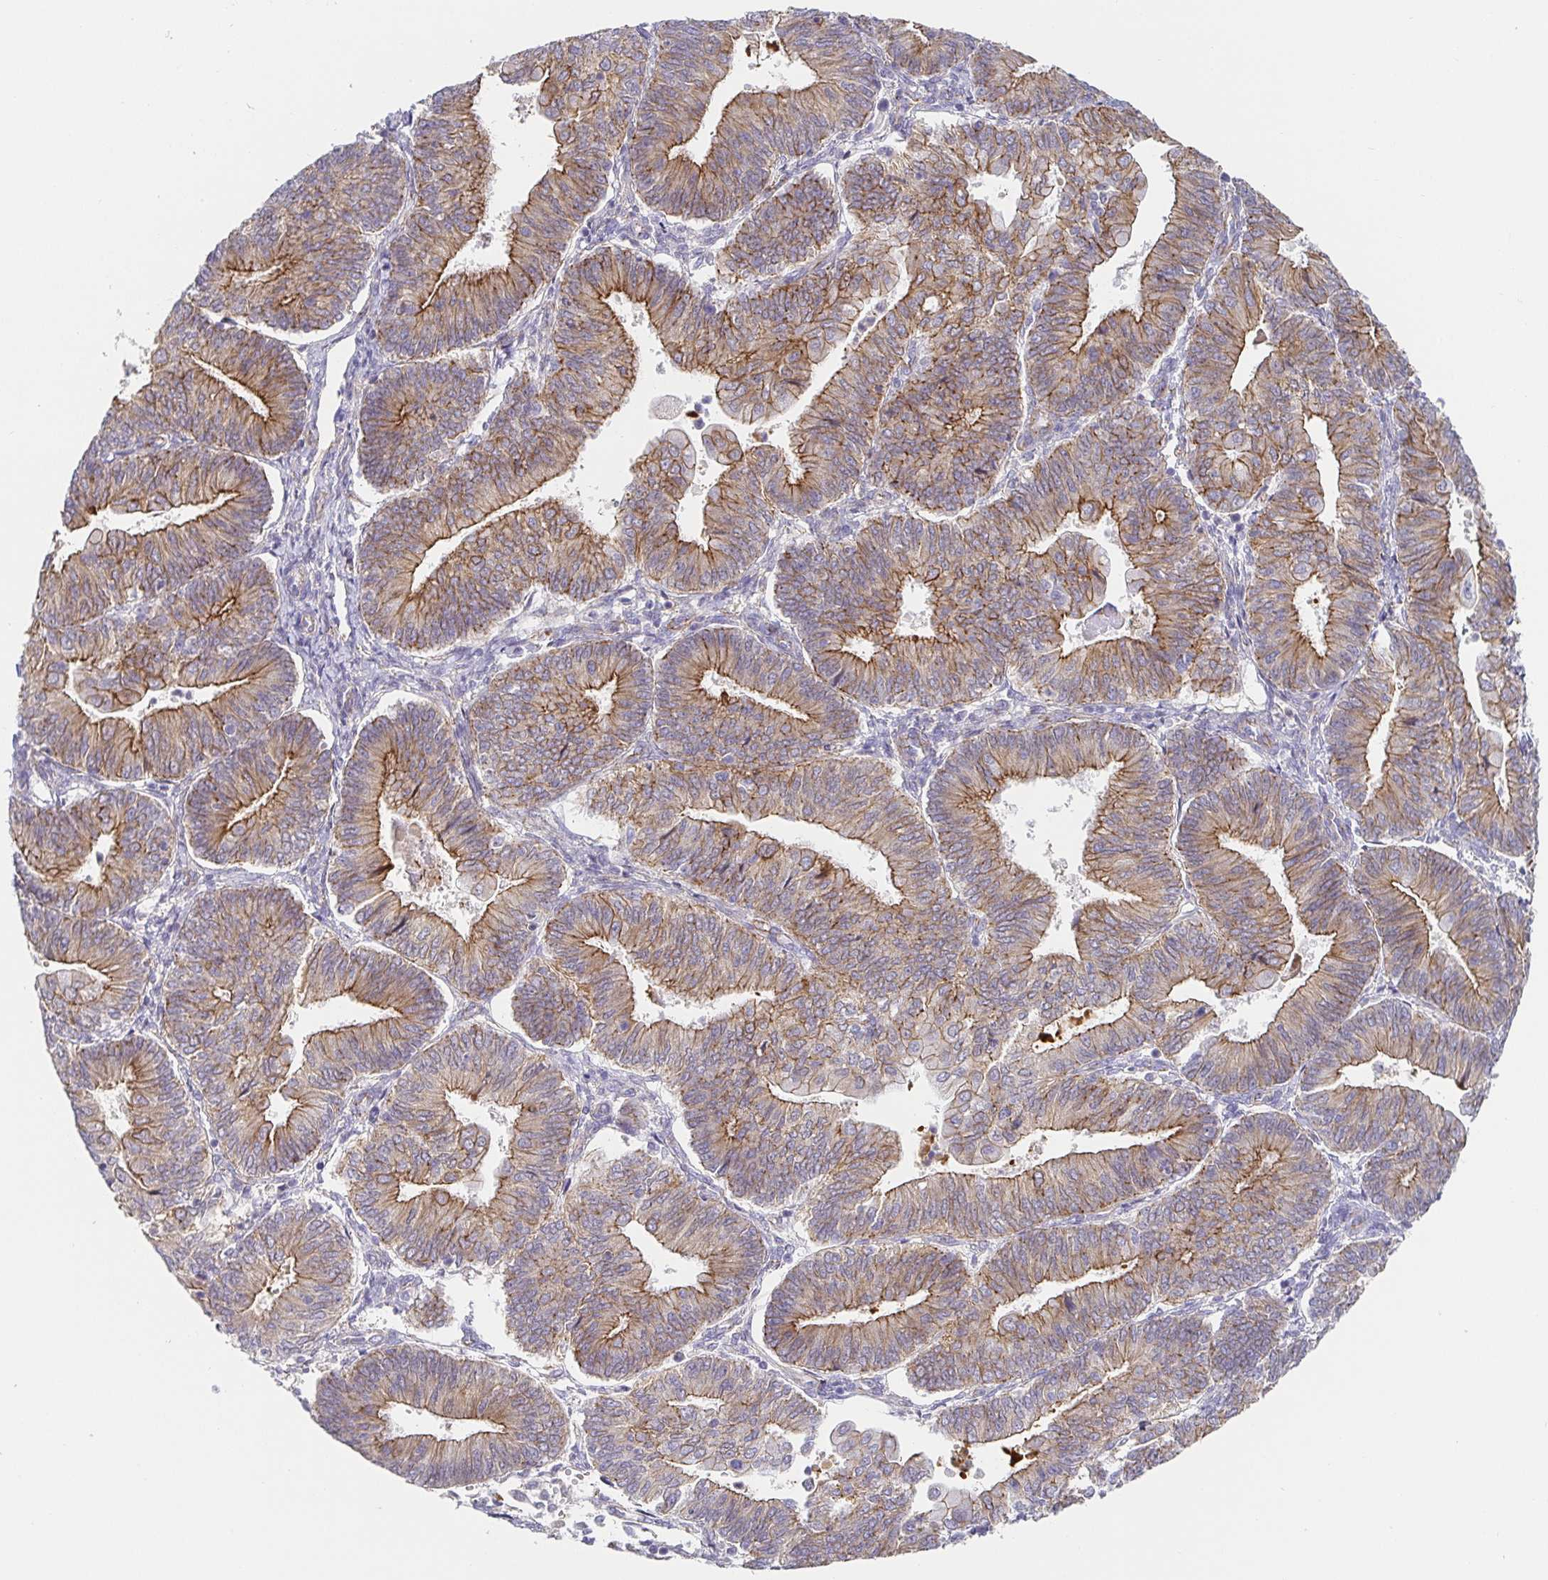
{"staining": {"intensity": "moderate", "quantity": "25%-75%", "location": "cytoplasmic/membranous"}, "tissue": "endometrial cancer", "cell_type": "Tumor cells", "image_type": "cancer", "snomed": [{"axis": "morphology", "description": "Adenocarcinoma, NOS"}, {"axis": "topography", "description": "Endometrium"}], "caption": "Approximately 25%-75% of tumor cells in human endometrial adenocarcinoma demonstrate moderate cytoplasmic/membranous protein positivity as visualized by brown immunohistochemical staining.", "gene": "PIWIL3", "patient": {"sex": "female", "age": 65}}